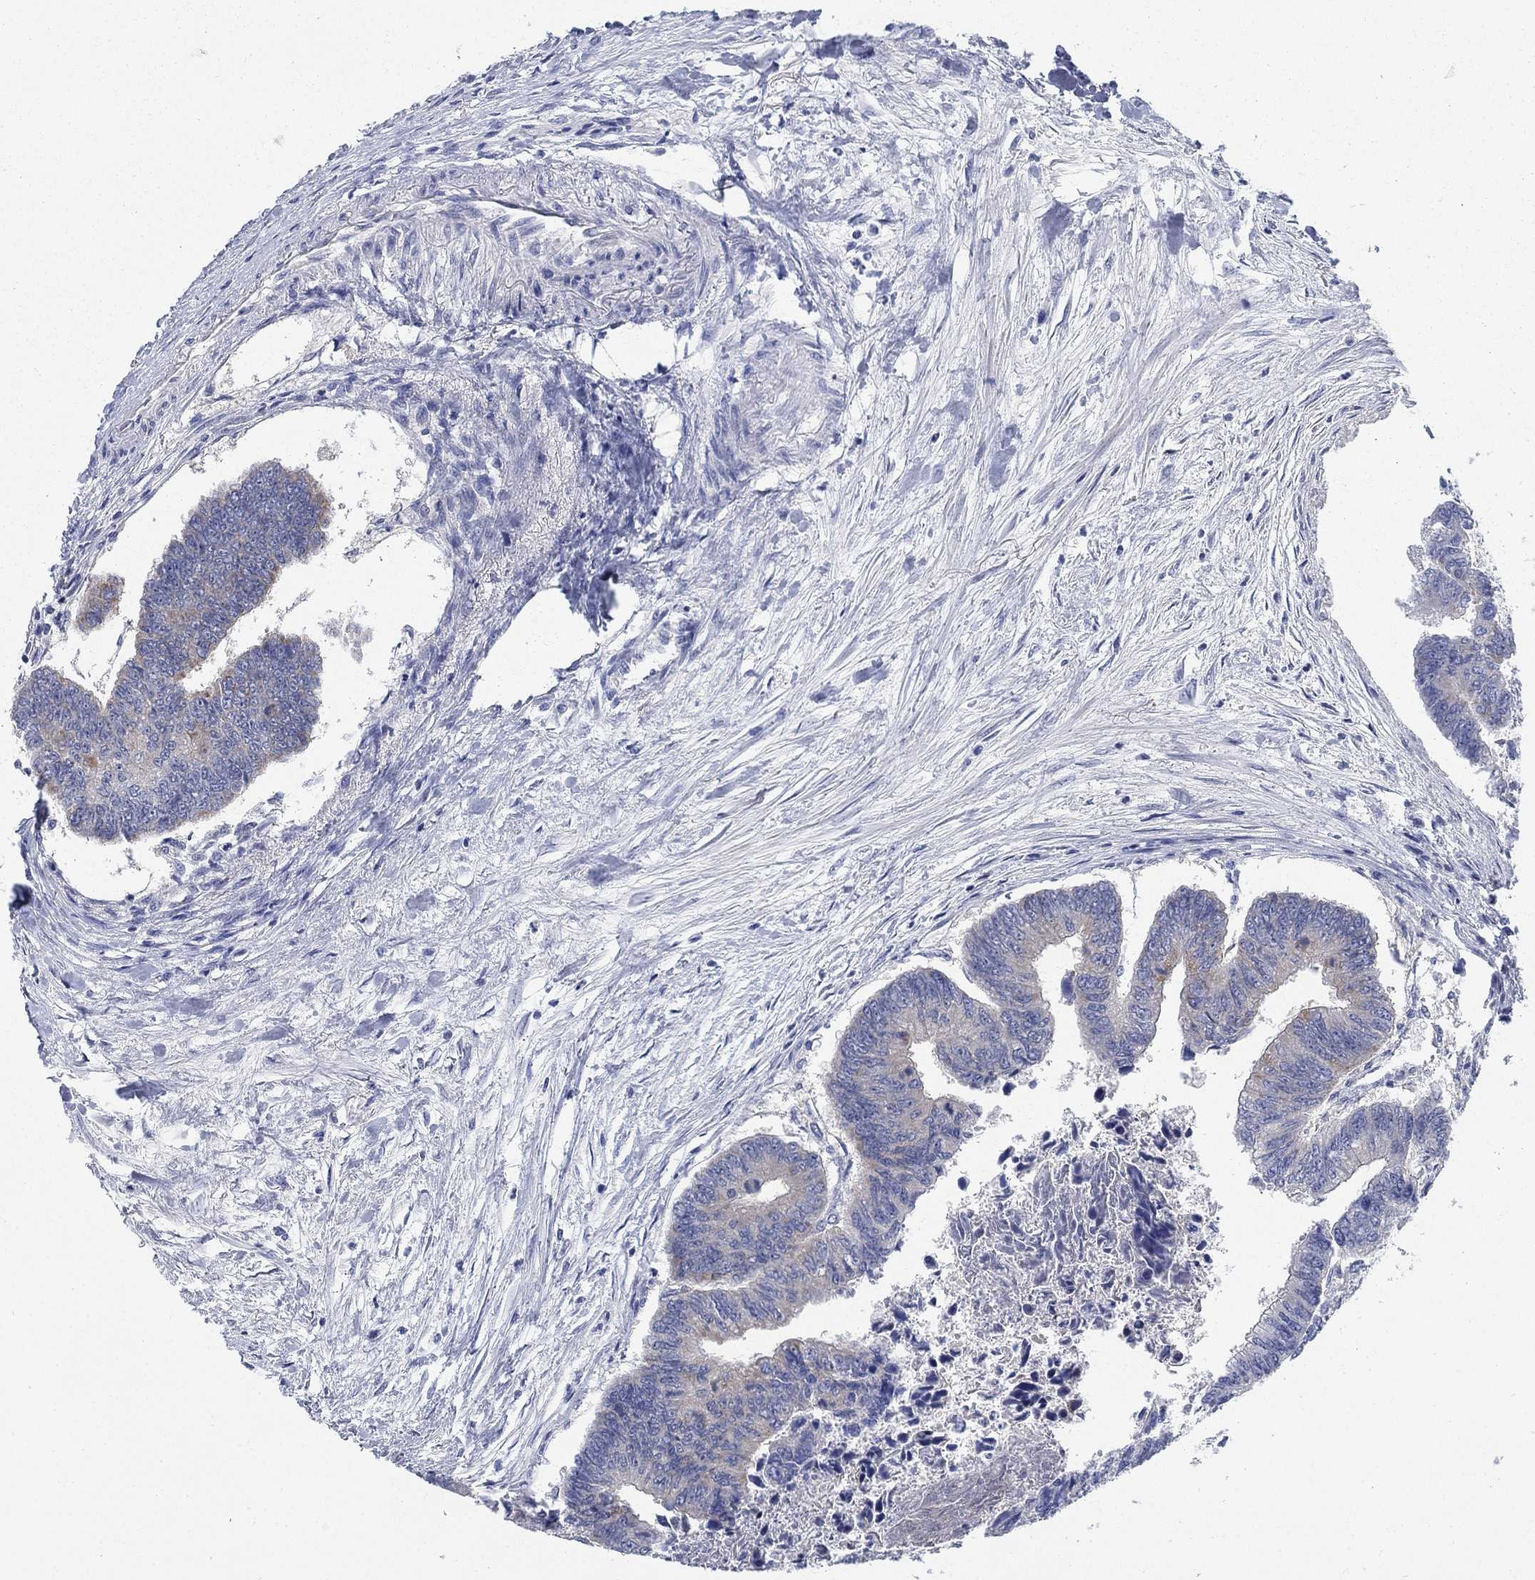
{"staining": {"intensity": "moderate", "quantity": "25%-75%", "location": "cytoplasmic/membranous"}, "tissue": "colorectal cancer", "cell_type": "Tumor cells", "image_type": "cancer", "snomed": [{"axis": "morphology", "description": "Adenocarcinoma, NOS"}, {"axis": "topography", "description": "Colon"}], "caption": "Human colorectal adenocarcinoma stained for a protein (brown) reveals moderate cytoplasmic/membranous positive positivity in approximately 25%-75% of tumor cells.", "gene": "NME7", "patient": {"sex": "female", "age": 65}}